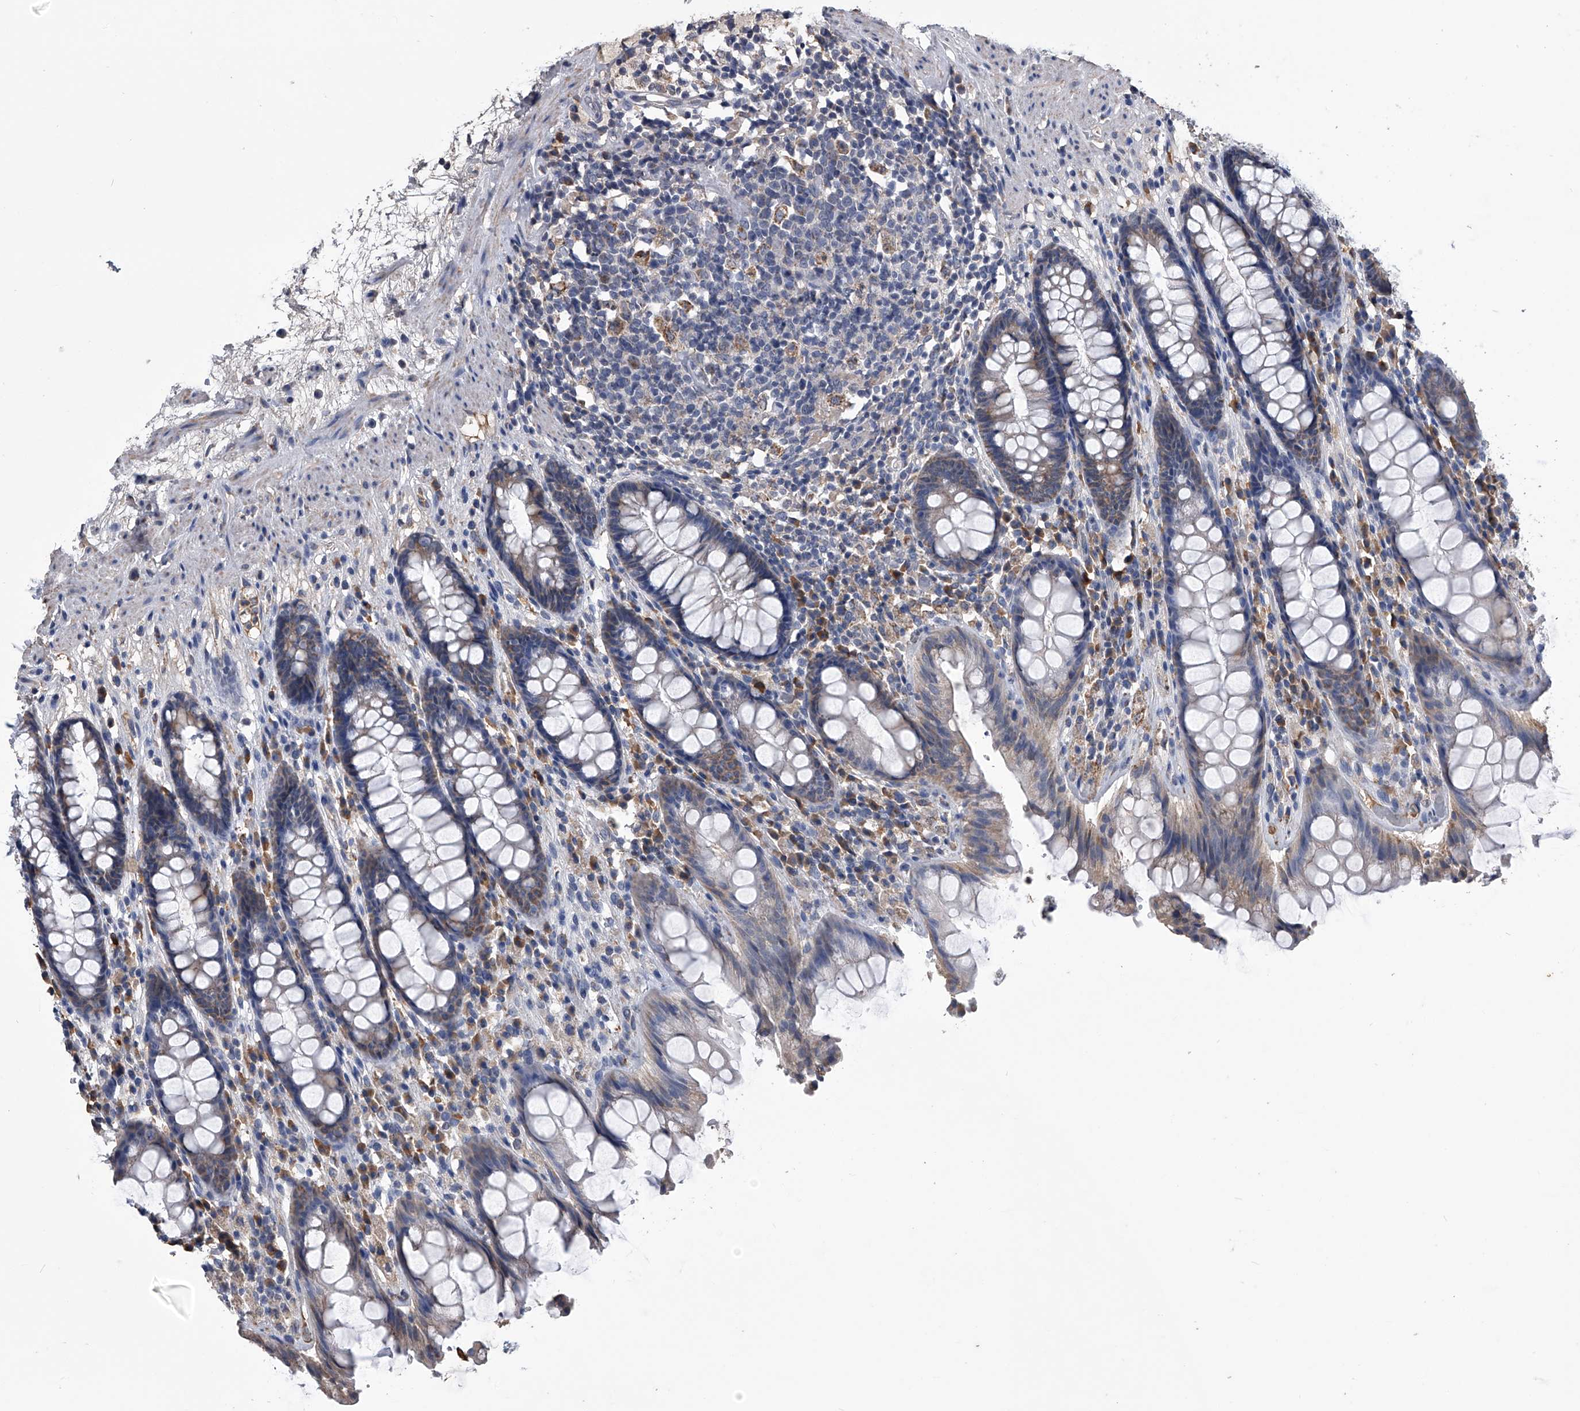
{"staining": {"intensity": "weak", "quantity": "25%-75%", "location": "cytoplasmic/membranous"}, "tissue": "rectum", "cell_type": "Glandular cells", "image_type": "normal", "snomed": [{"axis": "morphology", "description": "Normal tissue, NOS"}, {"axis": "topography", "description": "Rectum"}], "caption": "Weak cytoplasmic/membranous positivity for a protein is identified in approximately 25%-75% of glandular cells of benign rectum using immunohistochemistry (IHC).", "gene": "OAT", "patient": {"sex": "male", "age": 64}}